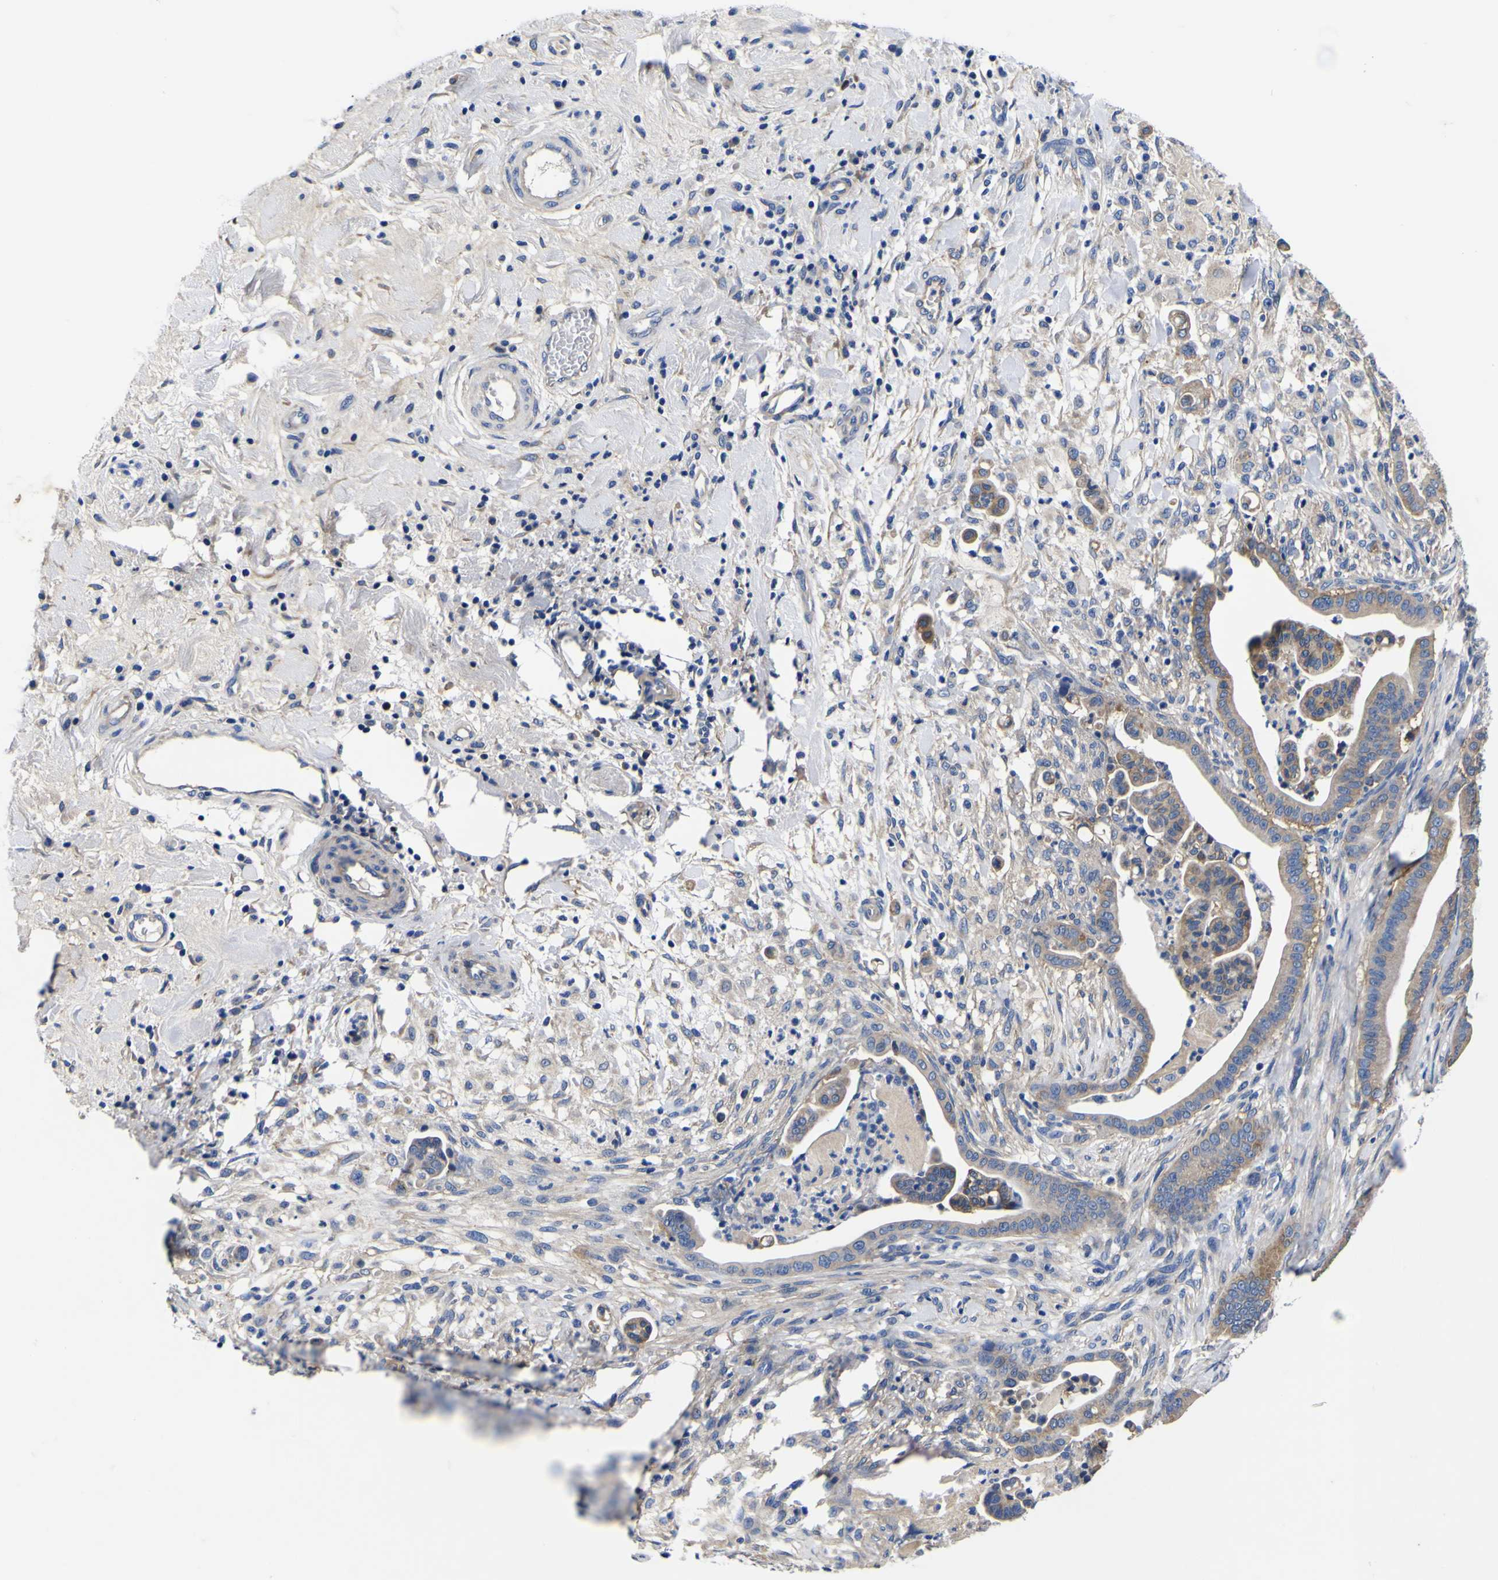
{"staining": {"intensity": "weak", "quantity": "<25%", "location": "cytoplasmic/membranous"}, "tissue": "pancreatic cancer", "cell_type": "Tumor cells", "image_type": "cancer", "snomed": [{"axis": "morphology", "description": "Adenocarcinoma, NOS"}, {"axis": "topography", "description": "Pancreas"}], "caption": "Human pancreatic cancer (adenocarcinoma) stained for a protein using IHC exhibits no staining in tumor cells.", "gene": "VASN", "patient": {"sex": "male", "age": 63}}